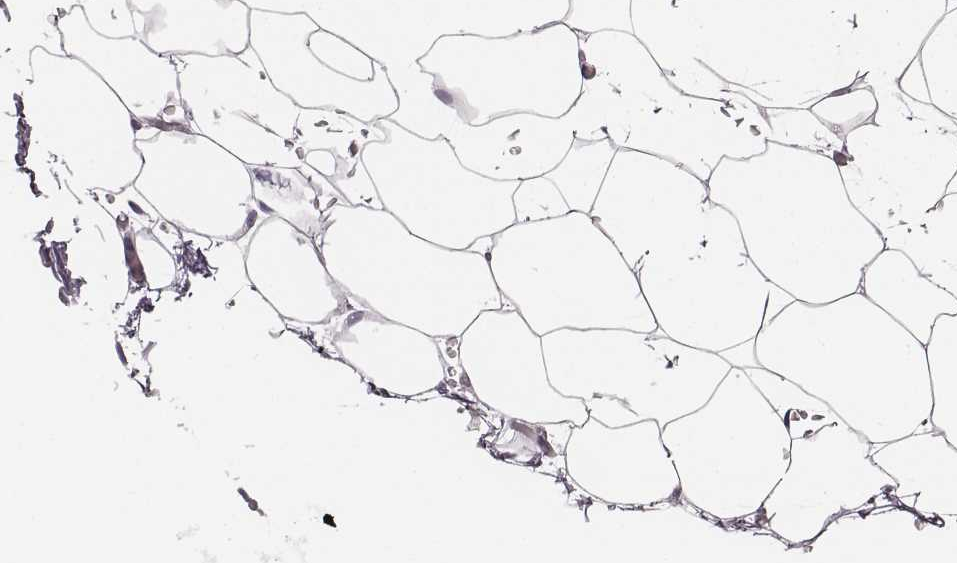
{"staining": {"intensity": "negative", "quantity": "none", "location": "none"}, "tissue": "adipose tissue", "cell_type": "Adipocytes", "image_type": "normal", "snomed": [{"axis": "morphology", "description": "Normal tissue, NOS"}, {"axis": "topography", "description": "Adipose tissue"}], "caption": "Immunohistochemical staining of normal adipose tissue shows no significant expression in adipocytes.", "gene": "ADAM7", "patient": {"sex": "male", "age": 57}}